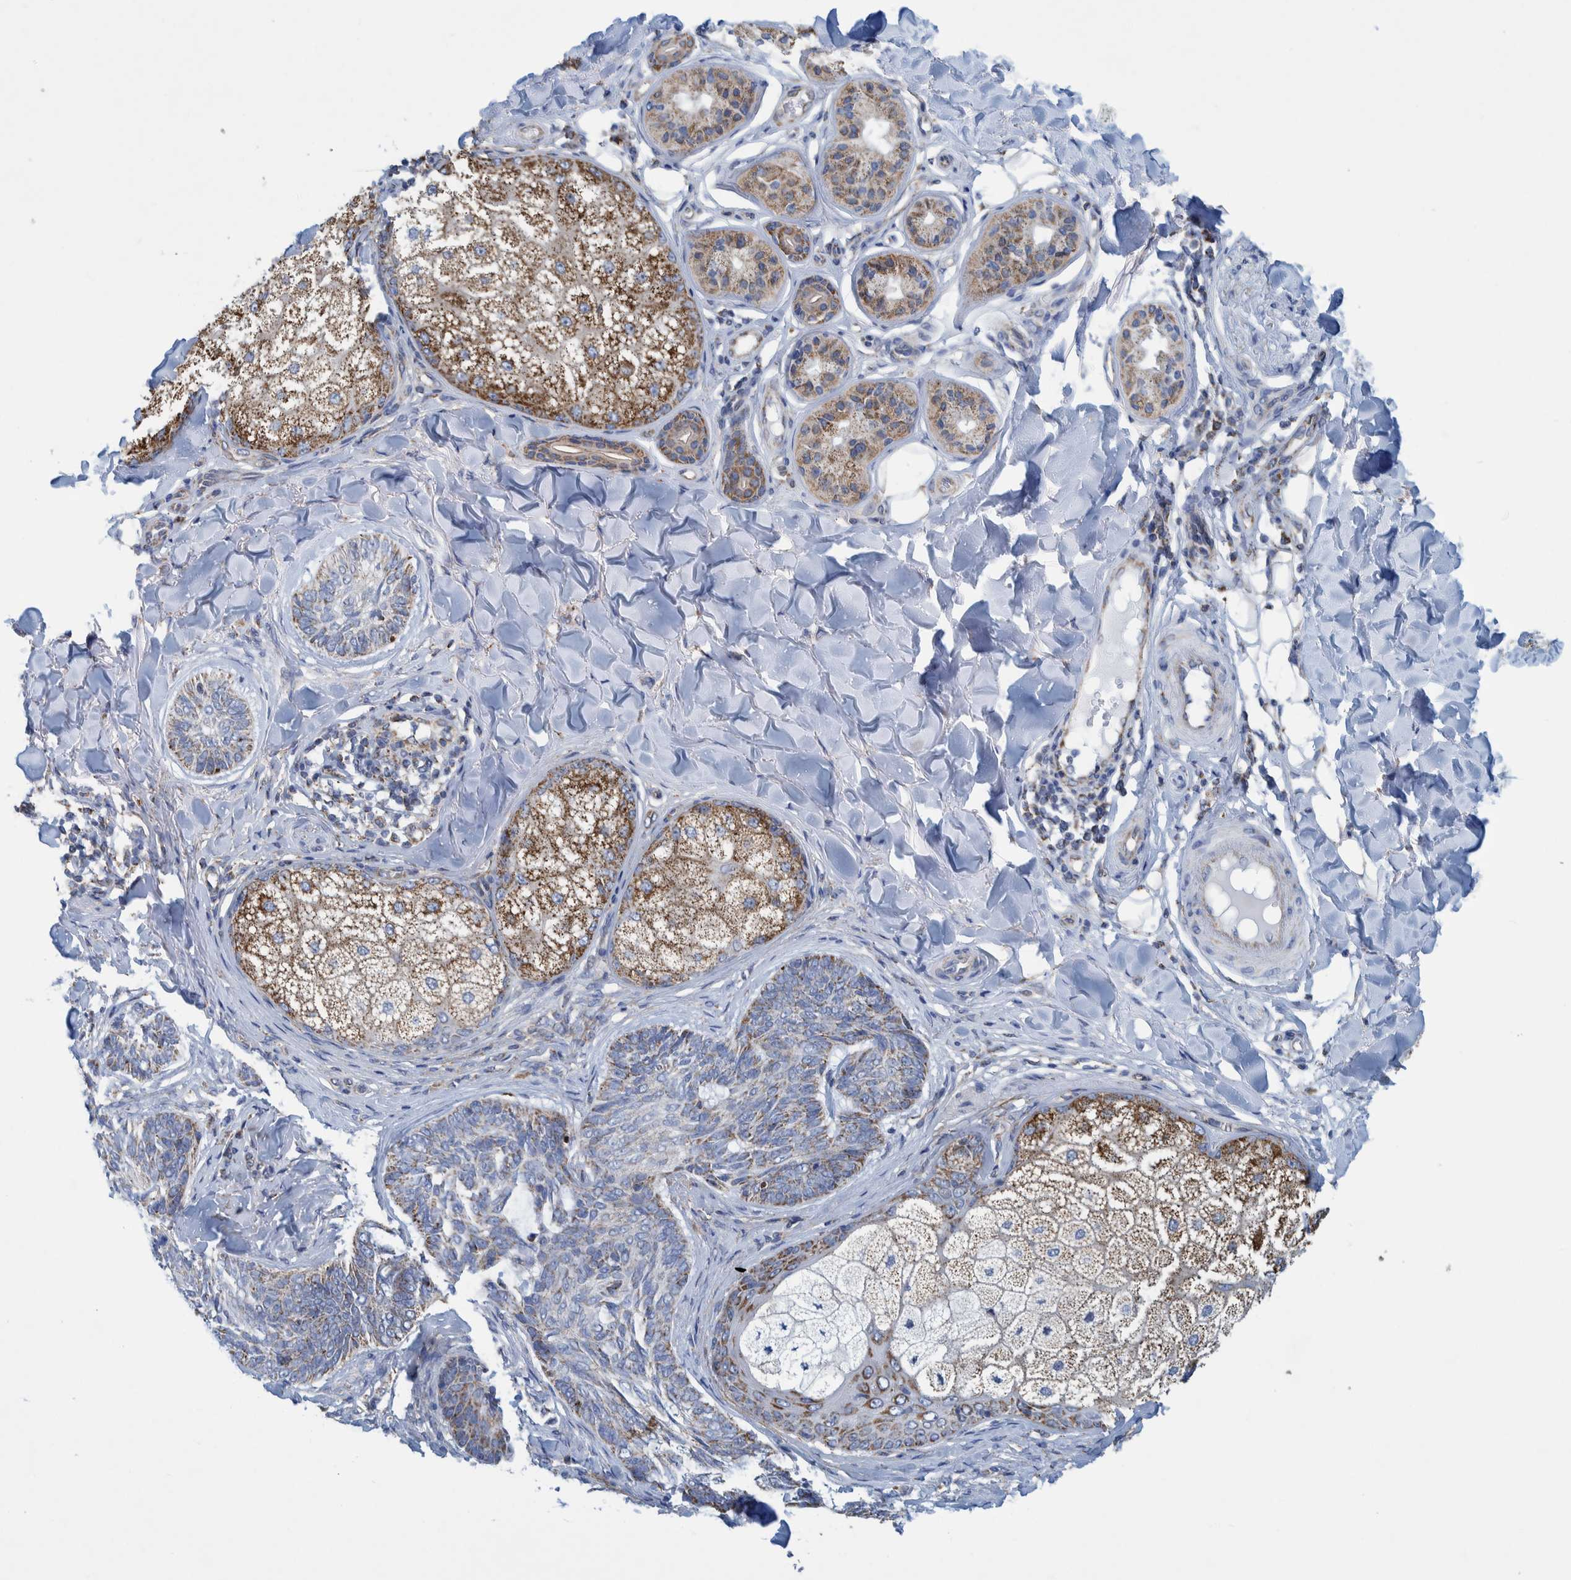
{"staining": {"intensity": "weak", "quantity": "<25%", "location": "cytoplasmic/membranous"}, "tissue": "skin cancer", "cell_type": "Tumor cells", "image_type": "cancer", "snomed": [{"axis": "morphology", "description": "Basal cell carcinoma"}, {"axis": "topography", "description": "Skin"}], "caption": "Tumor cells show no significant positivity in skin basal cell carcinoma. The staining was performed using DAB to visualize the protein expression in brown, while the nuclei were stained in blue with hematoxylin (Magnification: 20x).", "gene": "MRPS7", "patient": {"sex": "male", "age": 43}}